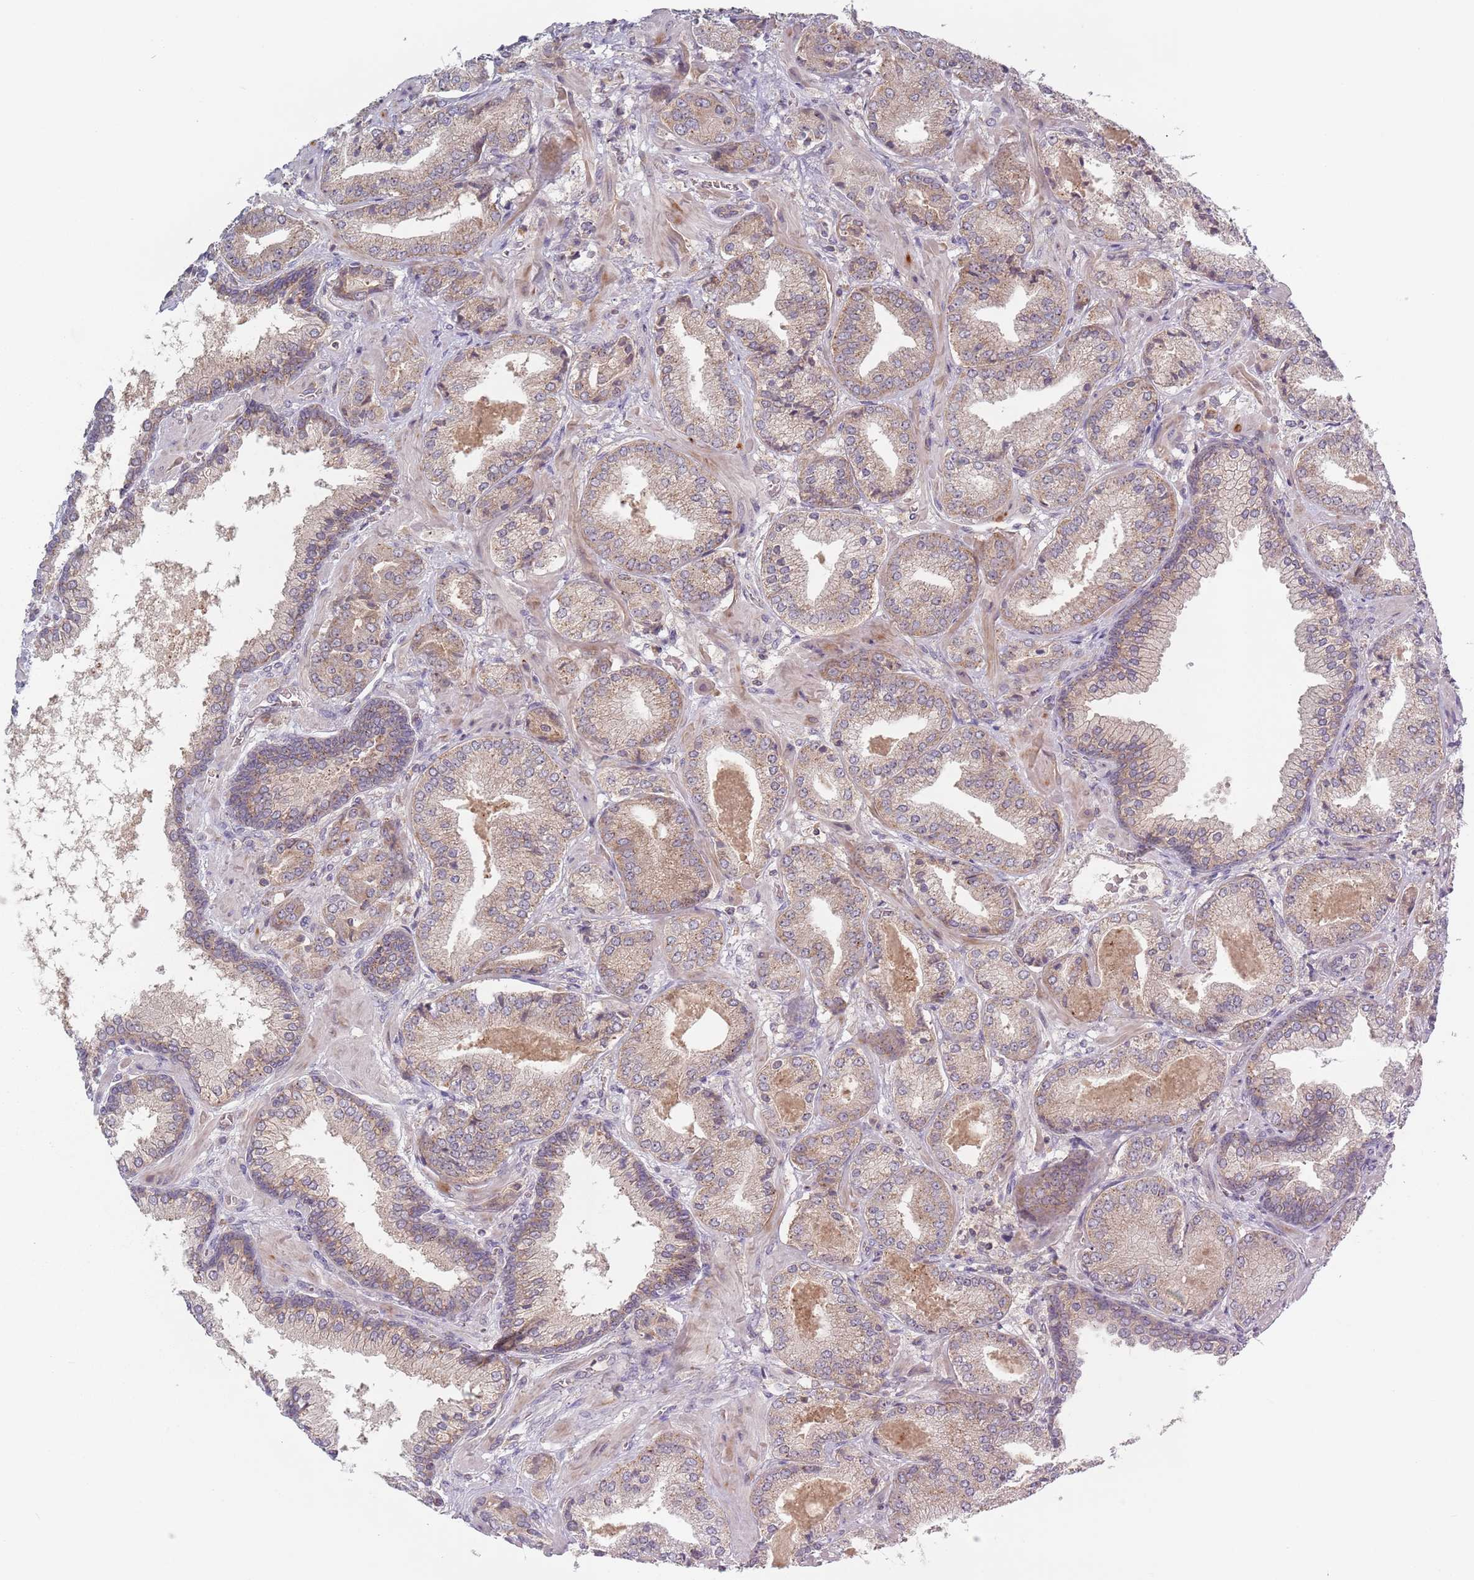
{"staining": {"intensity": "weak", "quantity": "25%-75%", "location": "cytoplasmic/membranous"}, "tissue": "prostate cancer", "cell_type": "Tumor cells", "image_type": "cancer", "snomed": [{"axis": "morphology", "description": "Adenocarcinoma, High grade"}, {"axis": "topography", "description": "Prostate"}], "caption": "Immunohistochemical staining of prostate cancer (high-grade adenocarcinoma) exhibits low levels of weak cytoplasmic/membranous staining in approximately 25%-75% of tumor cells.", "gene": "ASB13", "patient": {"sex": "male", "age": 63}}